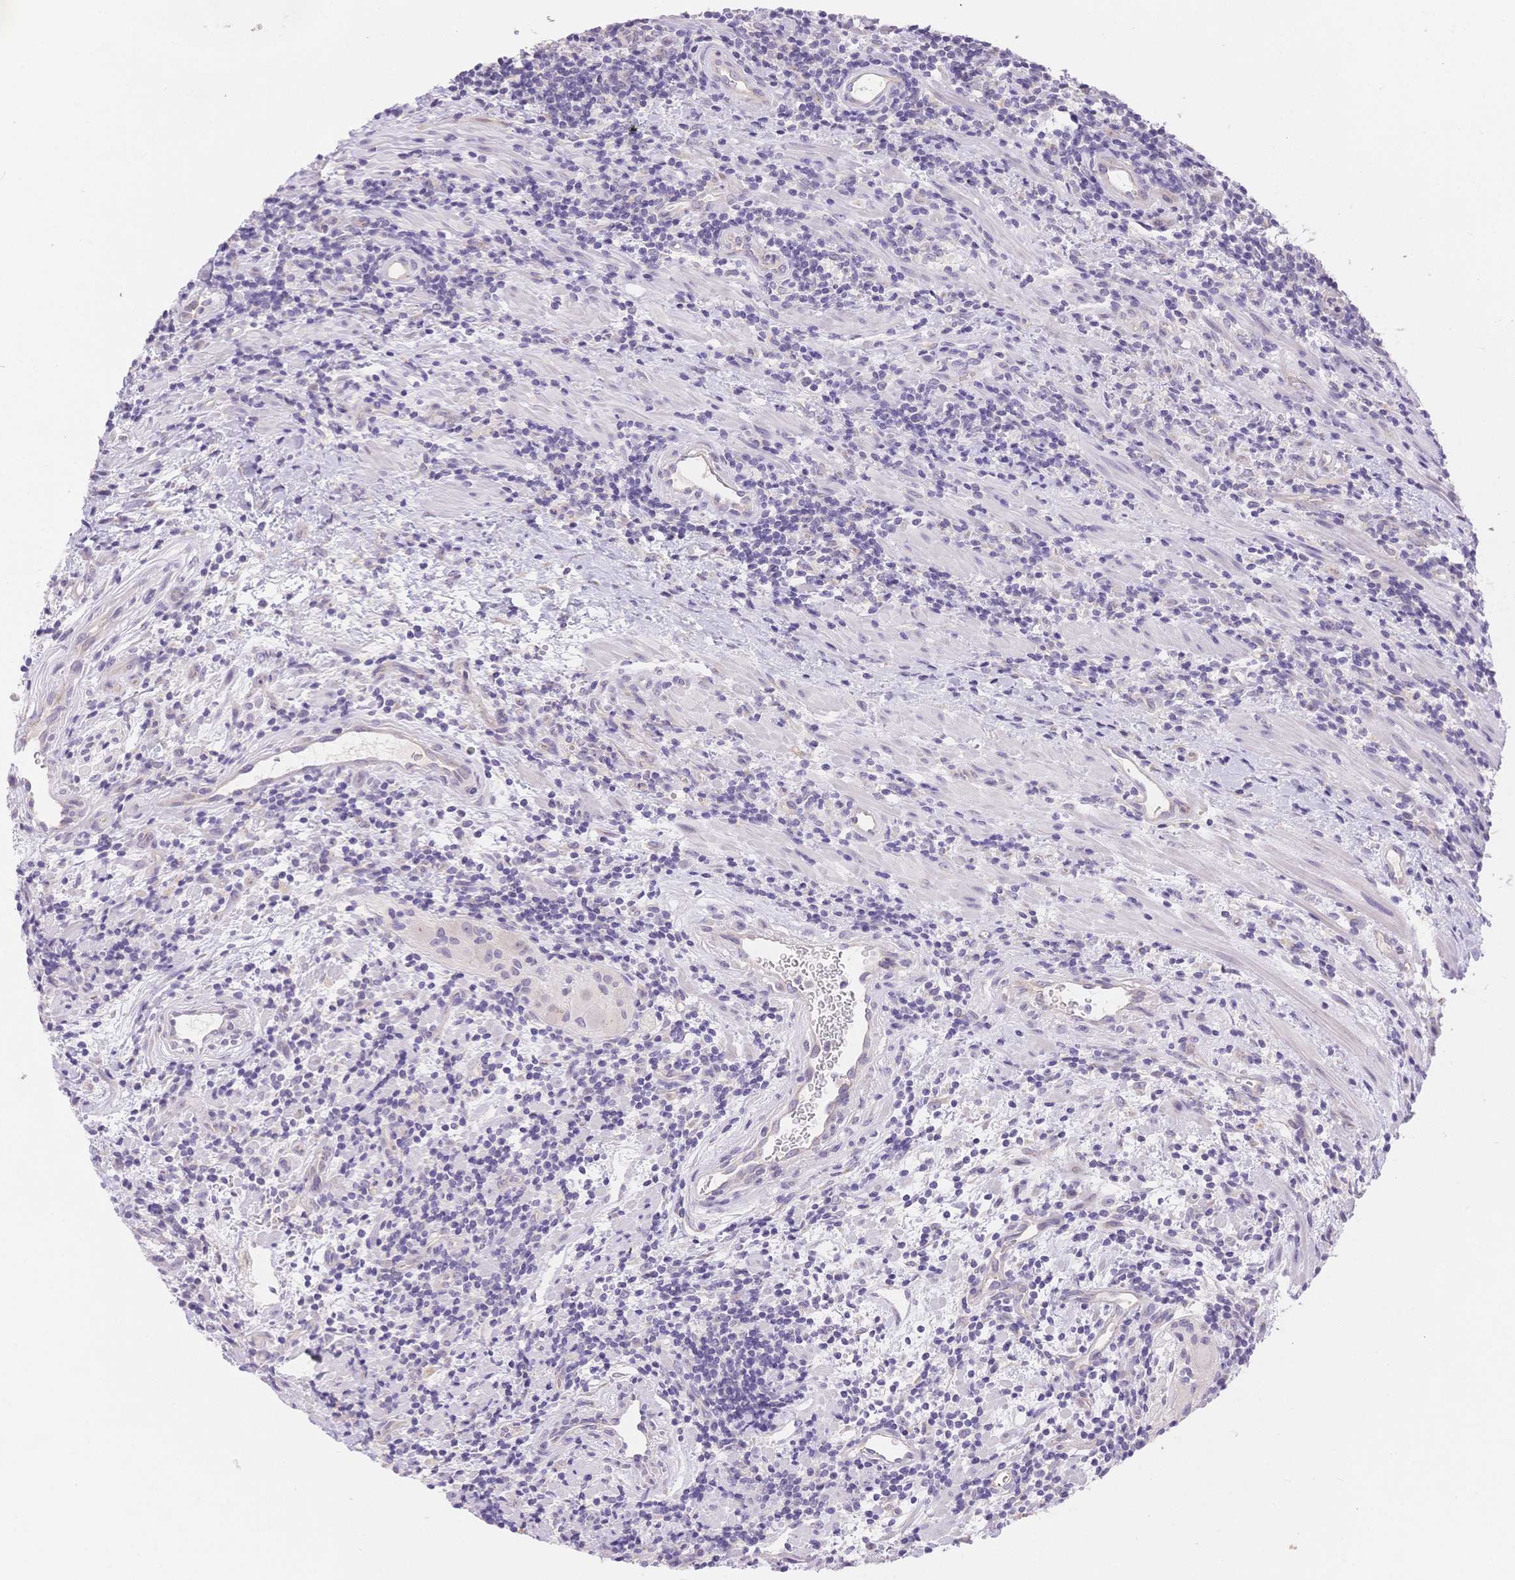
{"staining": {"intensity": "negative", "quantity": "none", "location": "none"}, "tissue": "lymphoma", "cell_type": "Tumor cells", "image_type": "cancer", "snomed": [{"axis": "morphology", "description": "Malignant lymphoma, non-Hodgkin's type, High grade"}, {"axis": "topography", "description": "Small intestine"}], "caption": "Immunohistochemistry (IHC) of lymphoma shows no expression in tumor cells.", "gene": "MYOM1", "patient": {"sex": "female", "age": 56}}